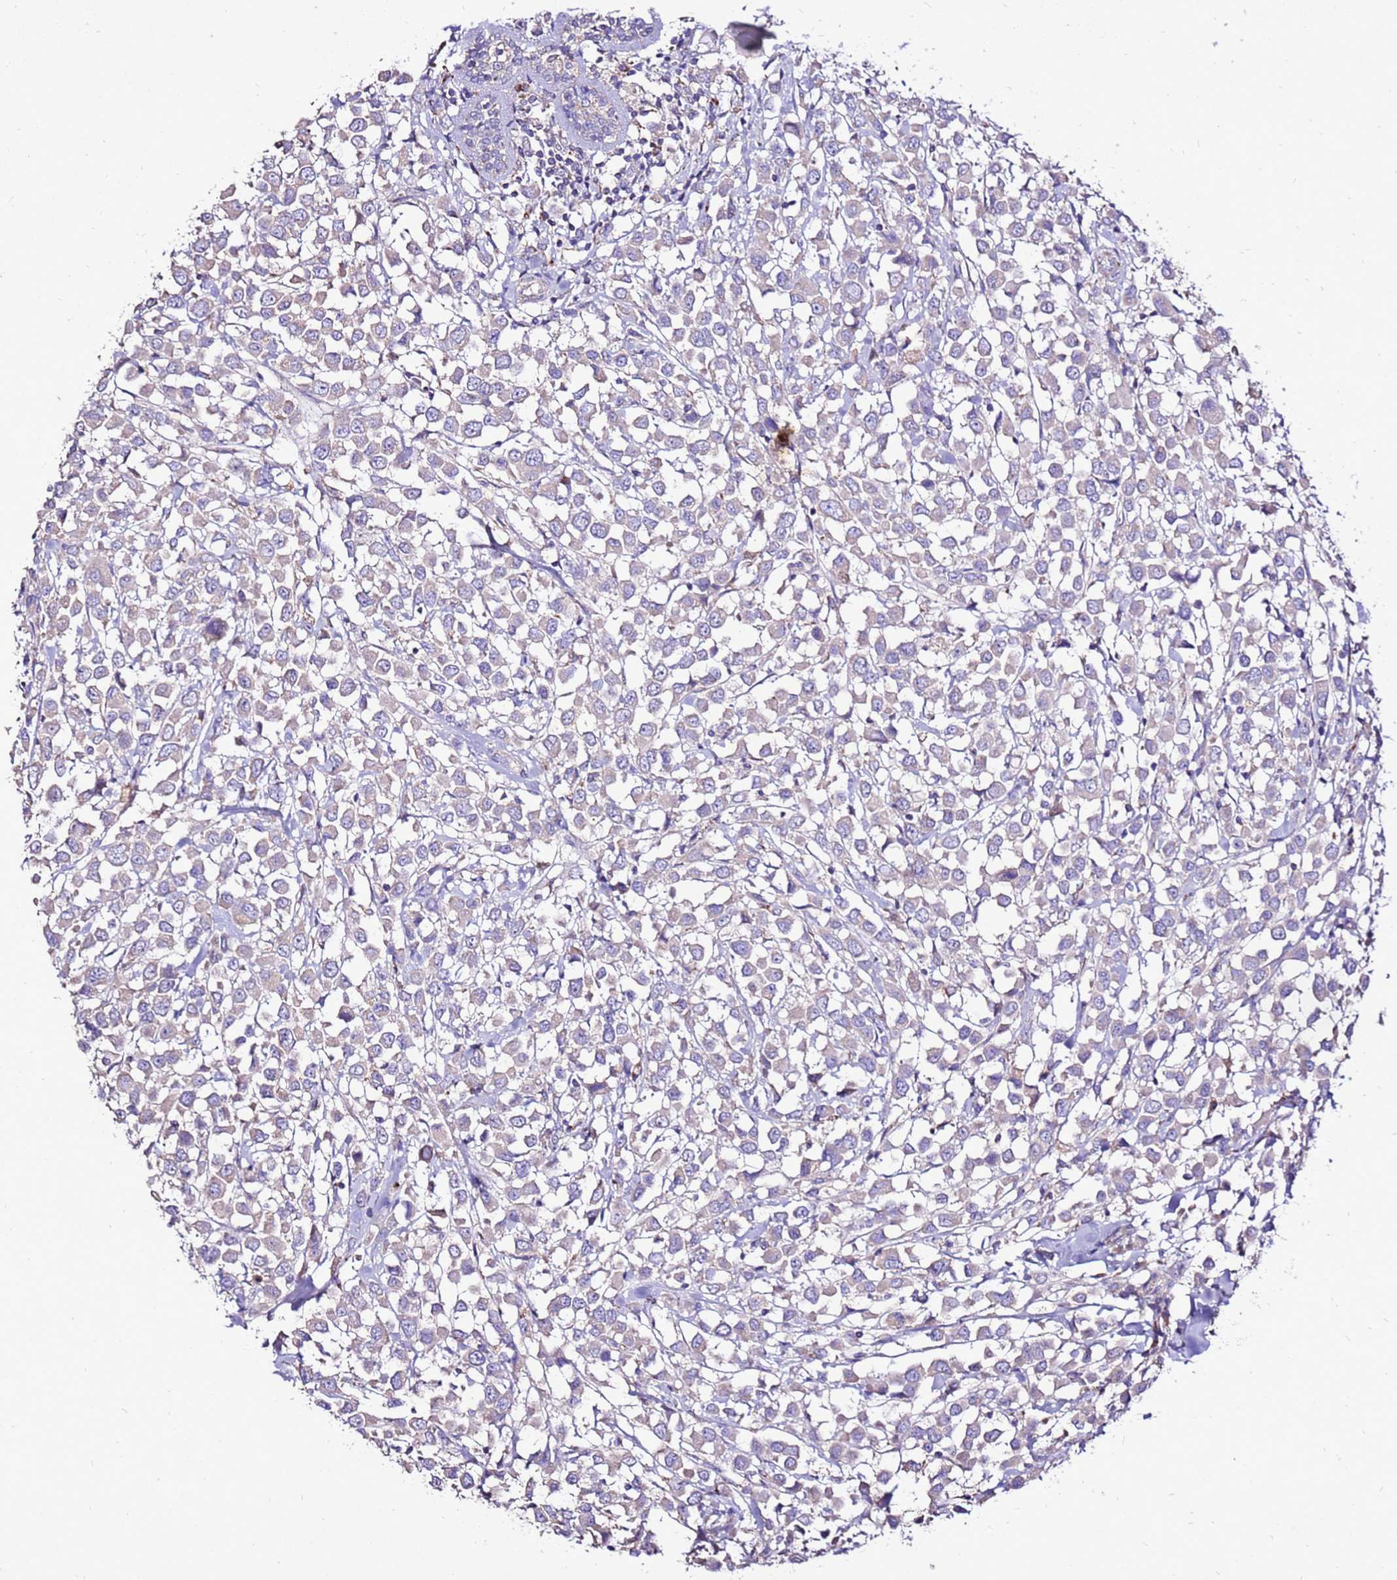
{"staining": {"intensity": "weak", "quantity": "<25%", "location": "cytoplasmic/membranous"}, "tissue": "breast cancer", "cell_type": "Tumor cells", "image_type": "cancer", "snomed": [{"axis": "morphology", "description": "Duct carcinoma"}, {"axis": "topography", "description": "Breast"}], "caption": "There is no significant expression in tumor cells of breast cancer.", "gene": "TMEM106C", "patient": {"sex": "female", "age": 61}}